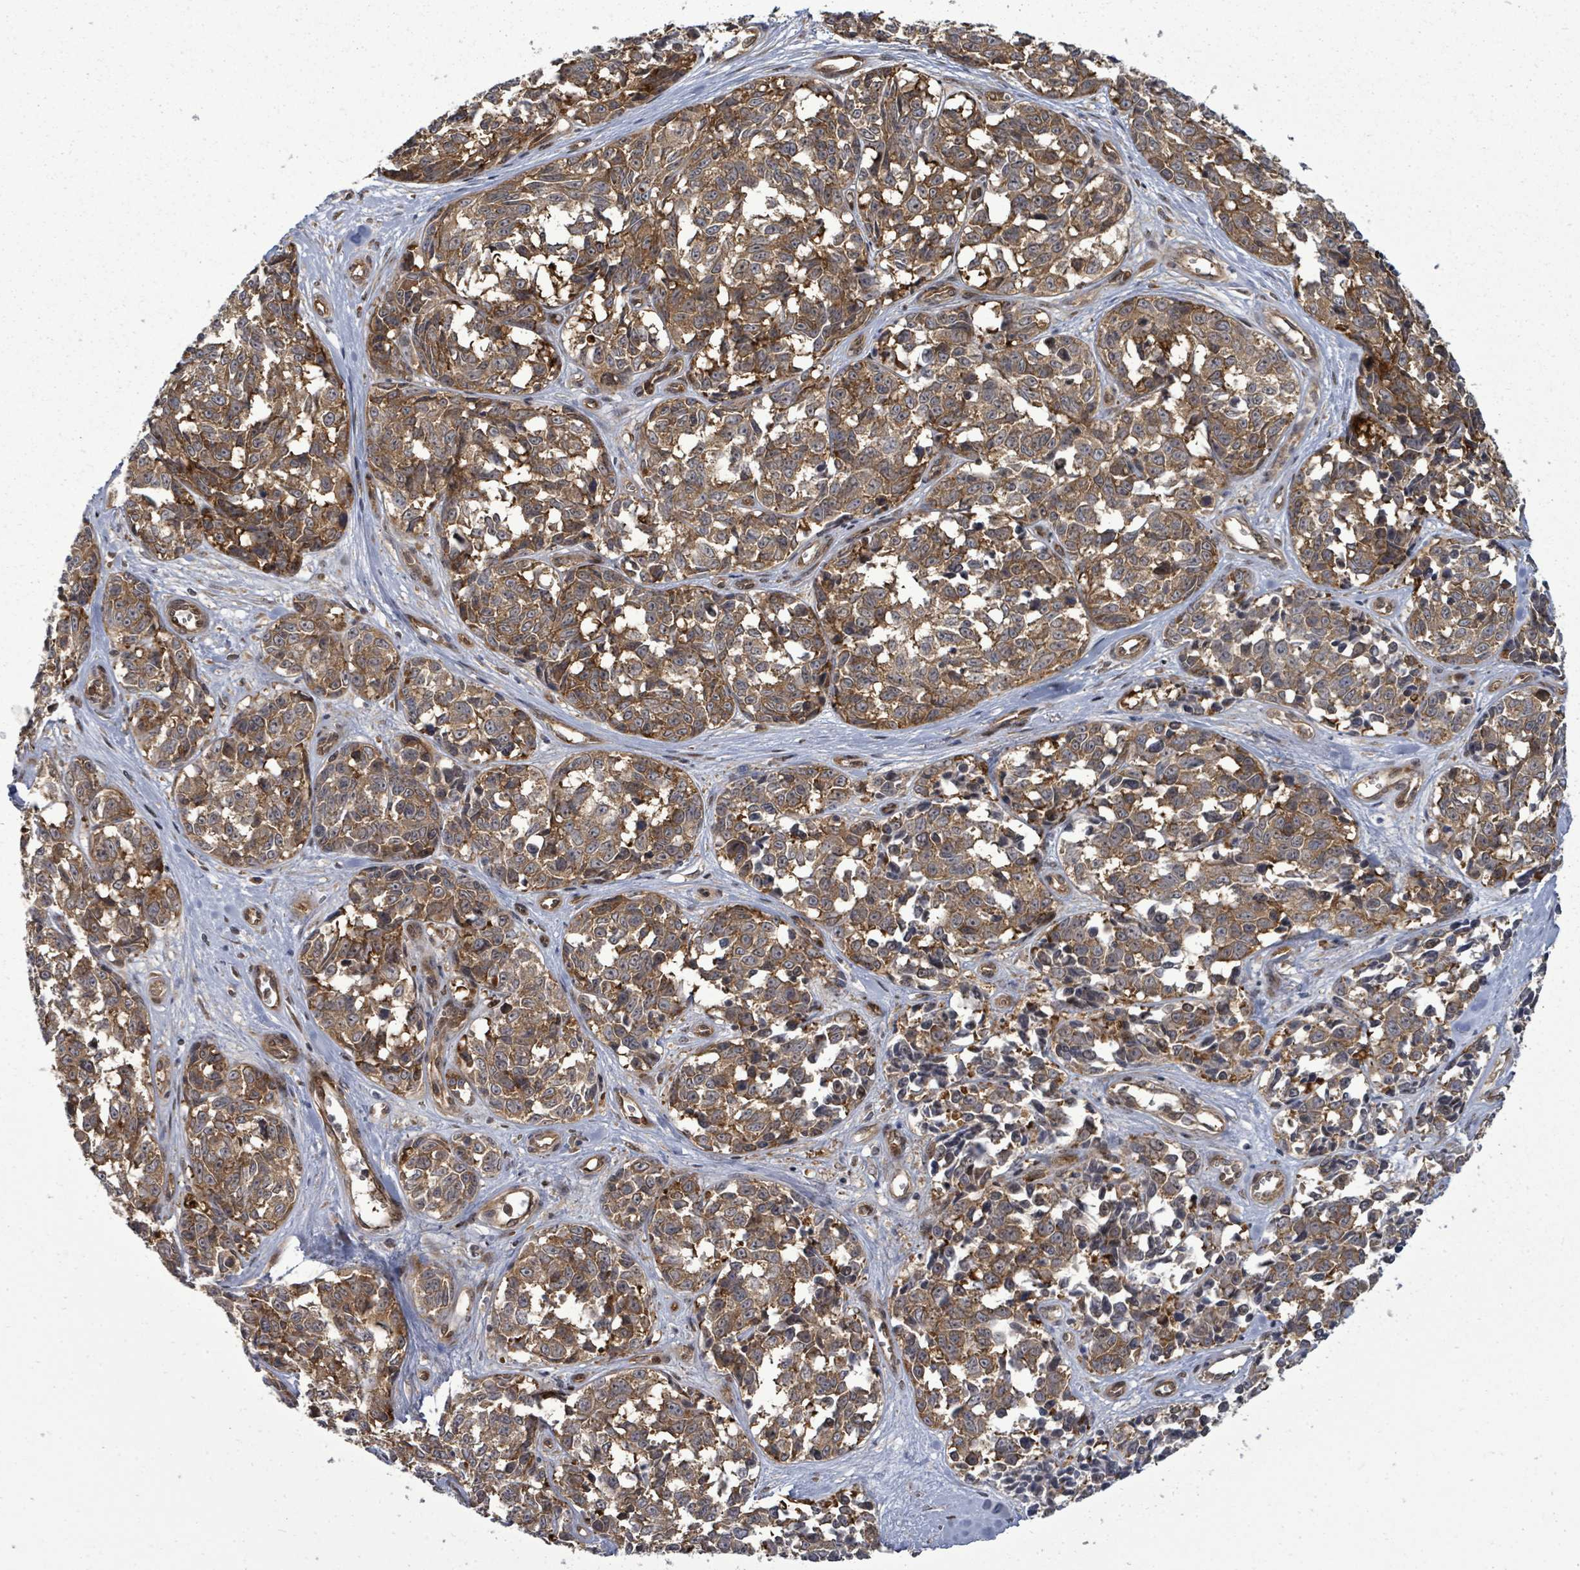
{"staining": {"intensity": "moderate", "quantity": ">75%", "location": "cytoplasmic/membranous"}, "tissue": "melanoma", "cell_type": "Tumor cells", "image_type": "cancer", "snomed": [{"axis": "morphology", "description": "Normal tissue, NOS"}, {"axis": "morphology", "description": "Malignant melanoma, NOS"}, {"axis": "topography", "description": "Skin"}], "caption": "Immunohistochemical staining of human melanoma exhibits medium levels of moderate cytoplasmic/membranous protein positivity in about >75% of tumor cells.", "gene": "EIF3C", "patient": {"sex": "female", "age": 64}}